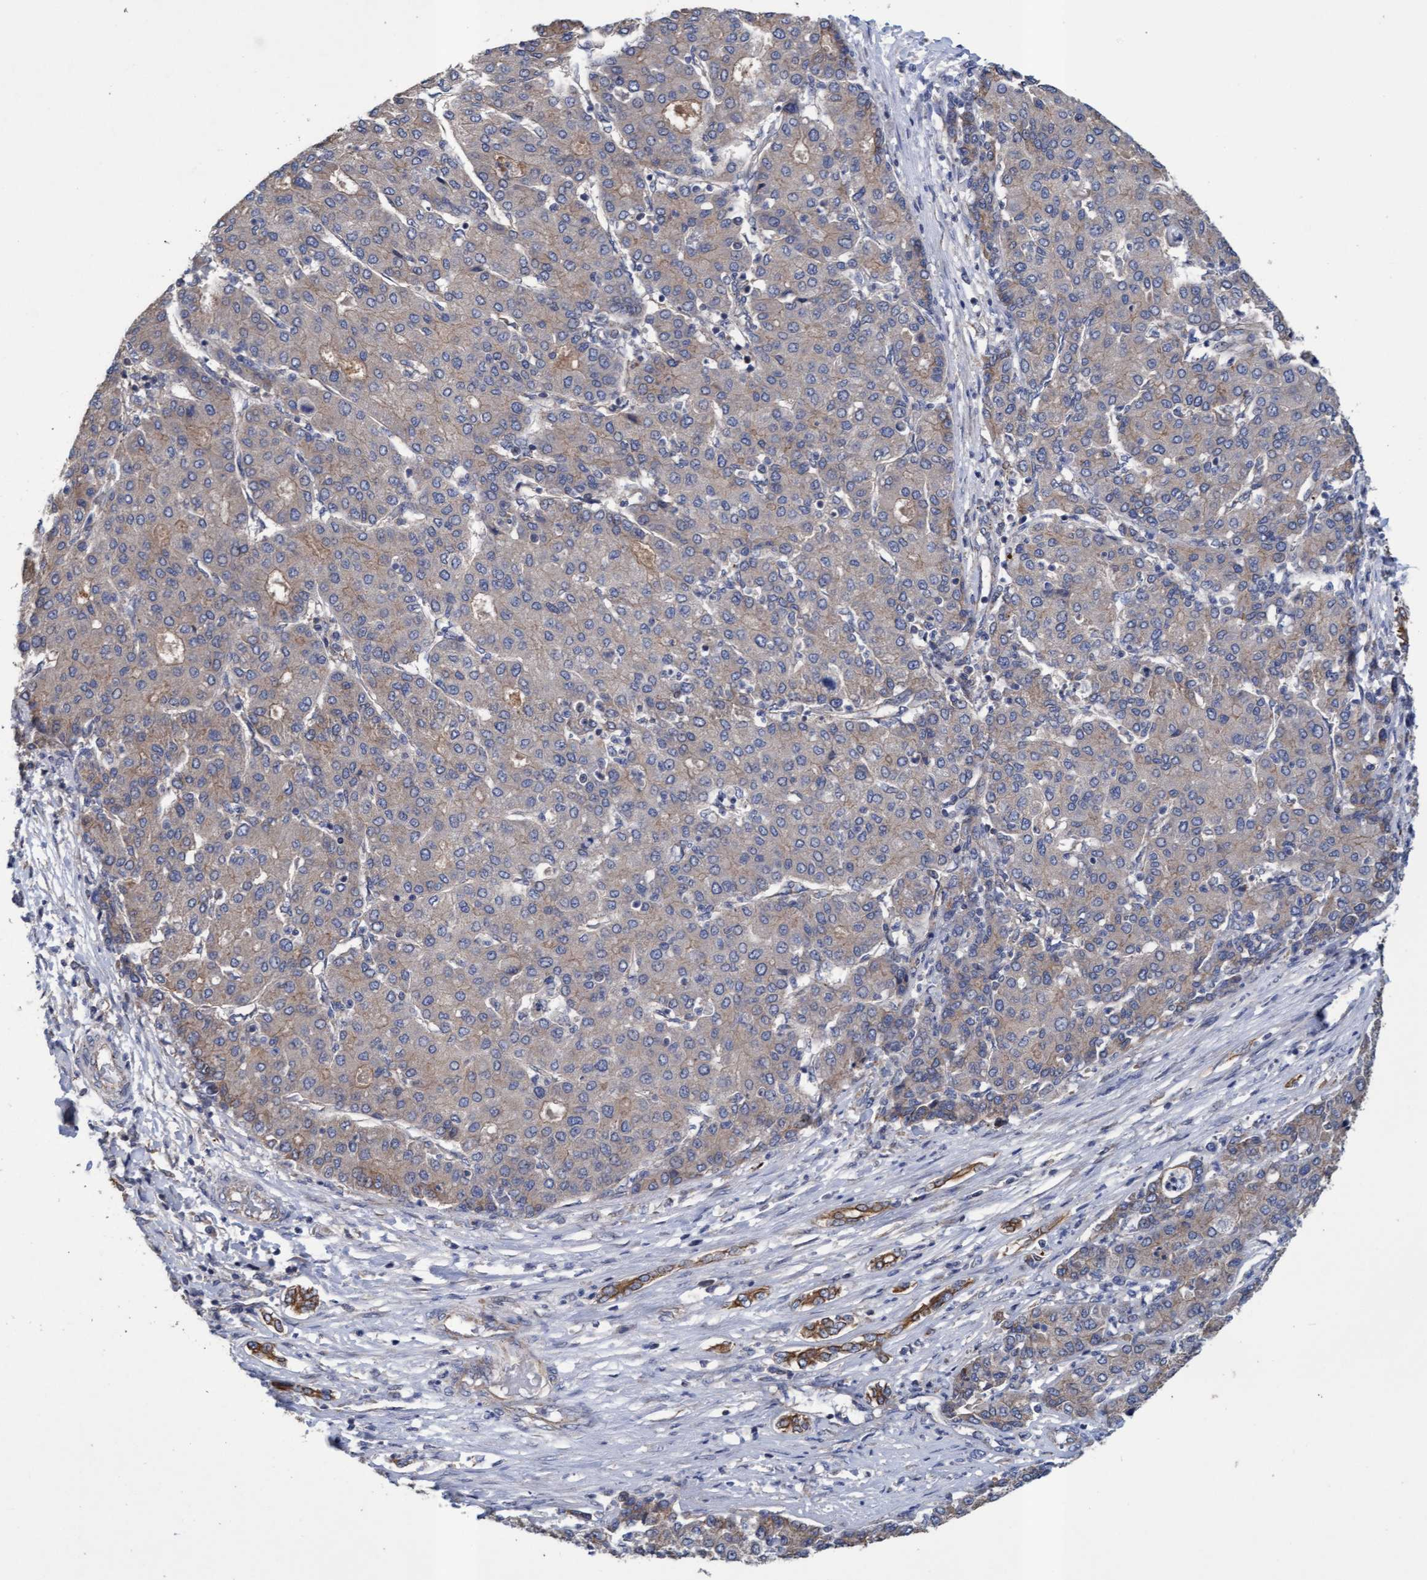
{"staining": {"intensity": "weak", "quantity": "<25%", "location": "cytoplasmic/membranous"}, "tissue": "liver cancer", "cell_type": "Tumor cells", "image_type": "cancer", "snomed": [{"axis": "morphology", "description": "Carcinoma, Hepatocellular, NOS"}, {"axis": "topography", "description": "Liver"}], "caption": "Tumor cells show no significant protein staining in liver hepatocellular carcinoma.", "gene": "MRPL38", "patient": {"sex": "male", "age": 65}}